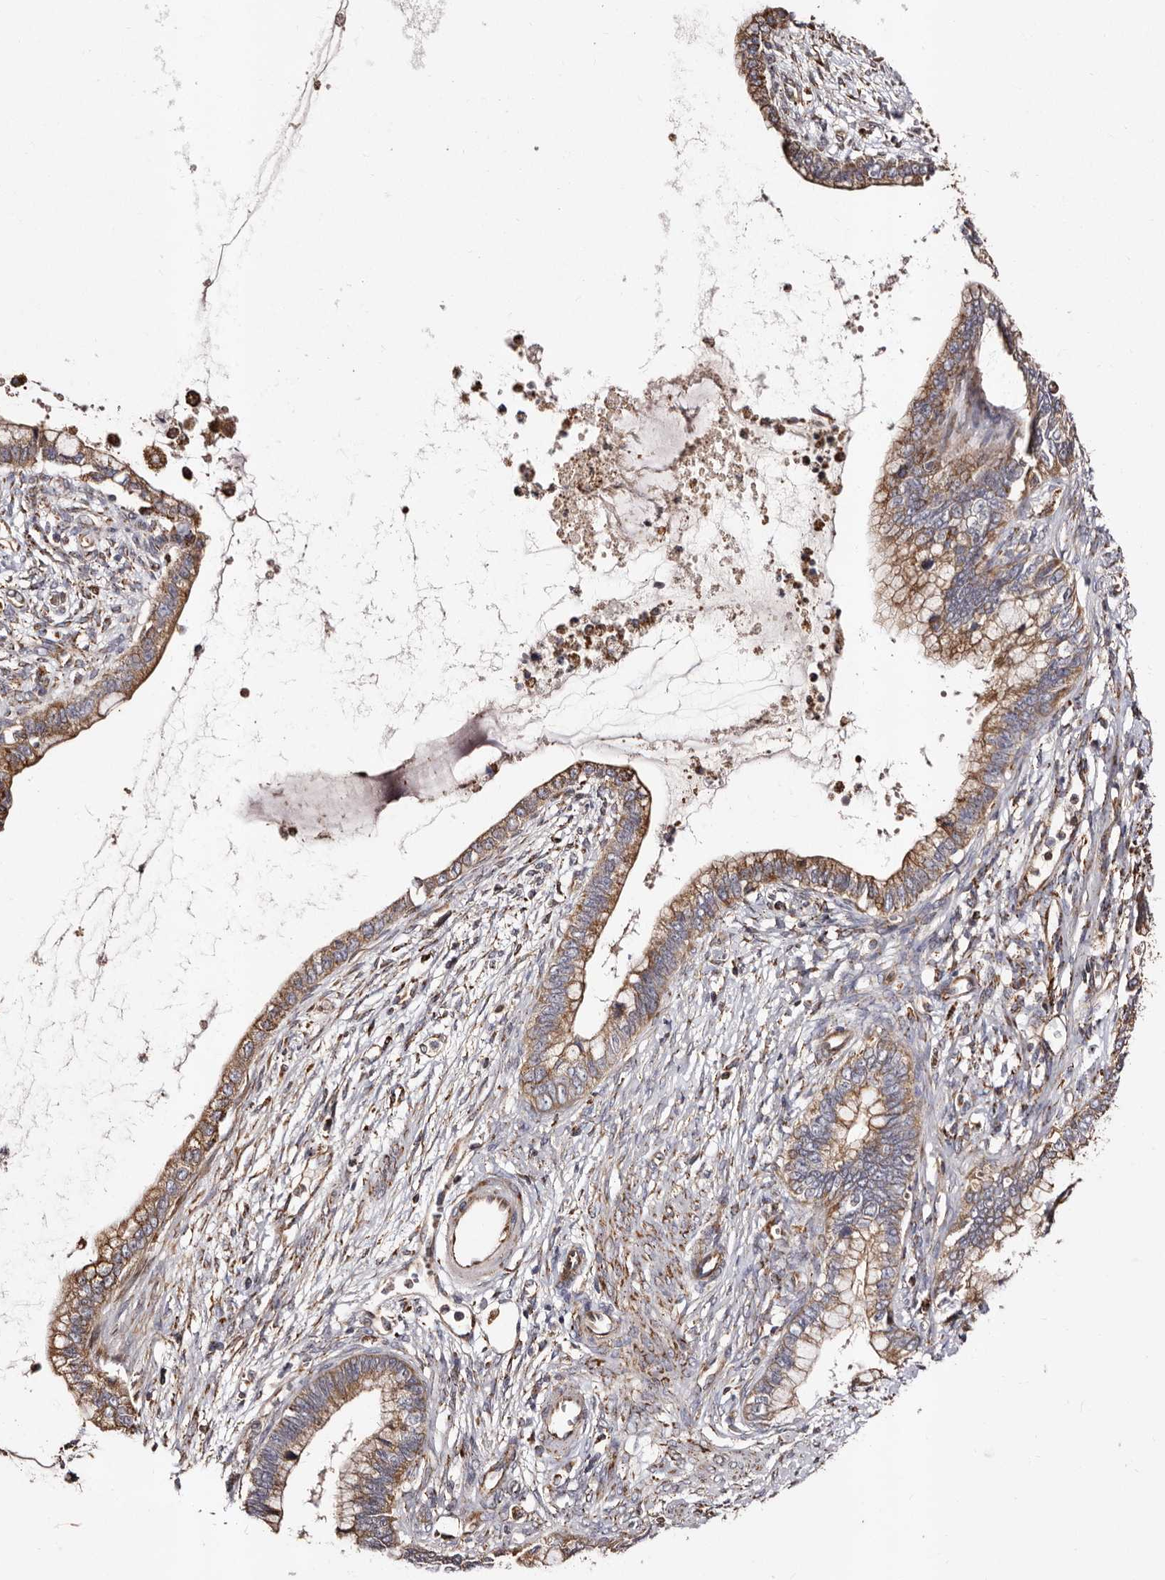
{"staining": {"intensity": "moderate", "quantity": ">75%", "location": "cytoplasmic/membranous"}, "tissue": "cervical cancer", "cell_type": "Tumor cells", "image_type": "cancer", "snomed": [{"axis": "morphology", "description": "Adenocarcinoma, NOS"}, {"axis": "topography", "description": "Cervix"}], "caption": "Immunohistochemistry (IHC) of human cervical cancer (adenocarcinoma) demonstrates medium levels of moderate cytoplasmic/membranous staining in approximately >75% of tumor cells. The staining was performed using DAB (3,3'-diaminobenzidine), with brown indicating positive protein expression. Nuclei are stained blue with hematoxylin.", "gene": "LUZP1", "patient": {"sex": "female", "age": 44}}